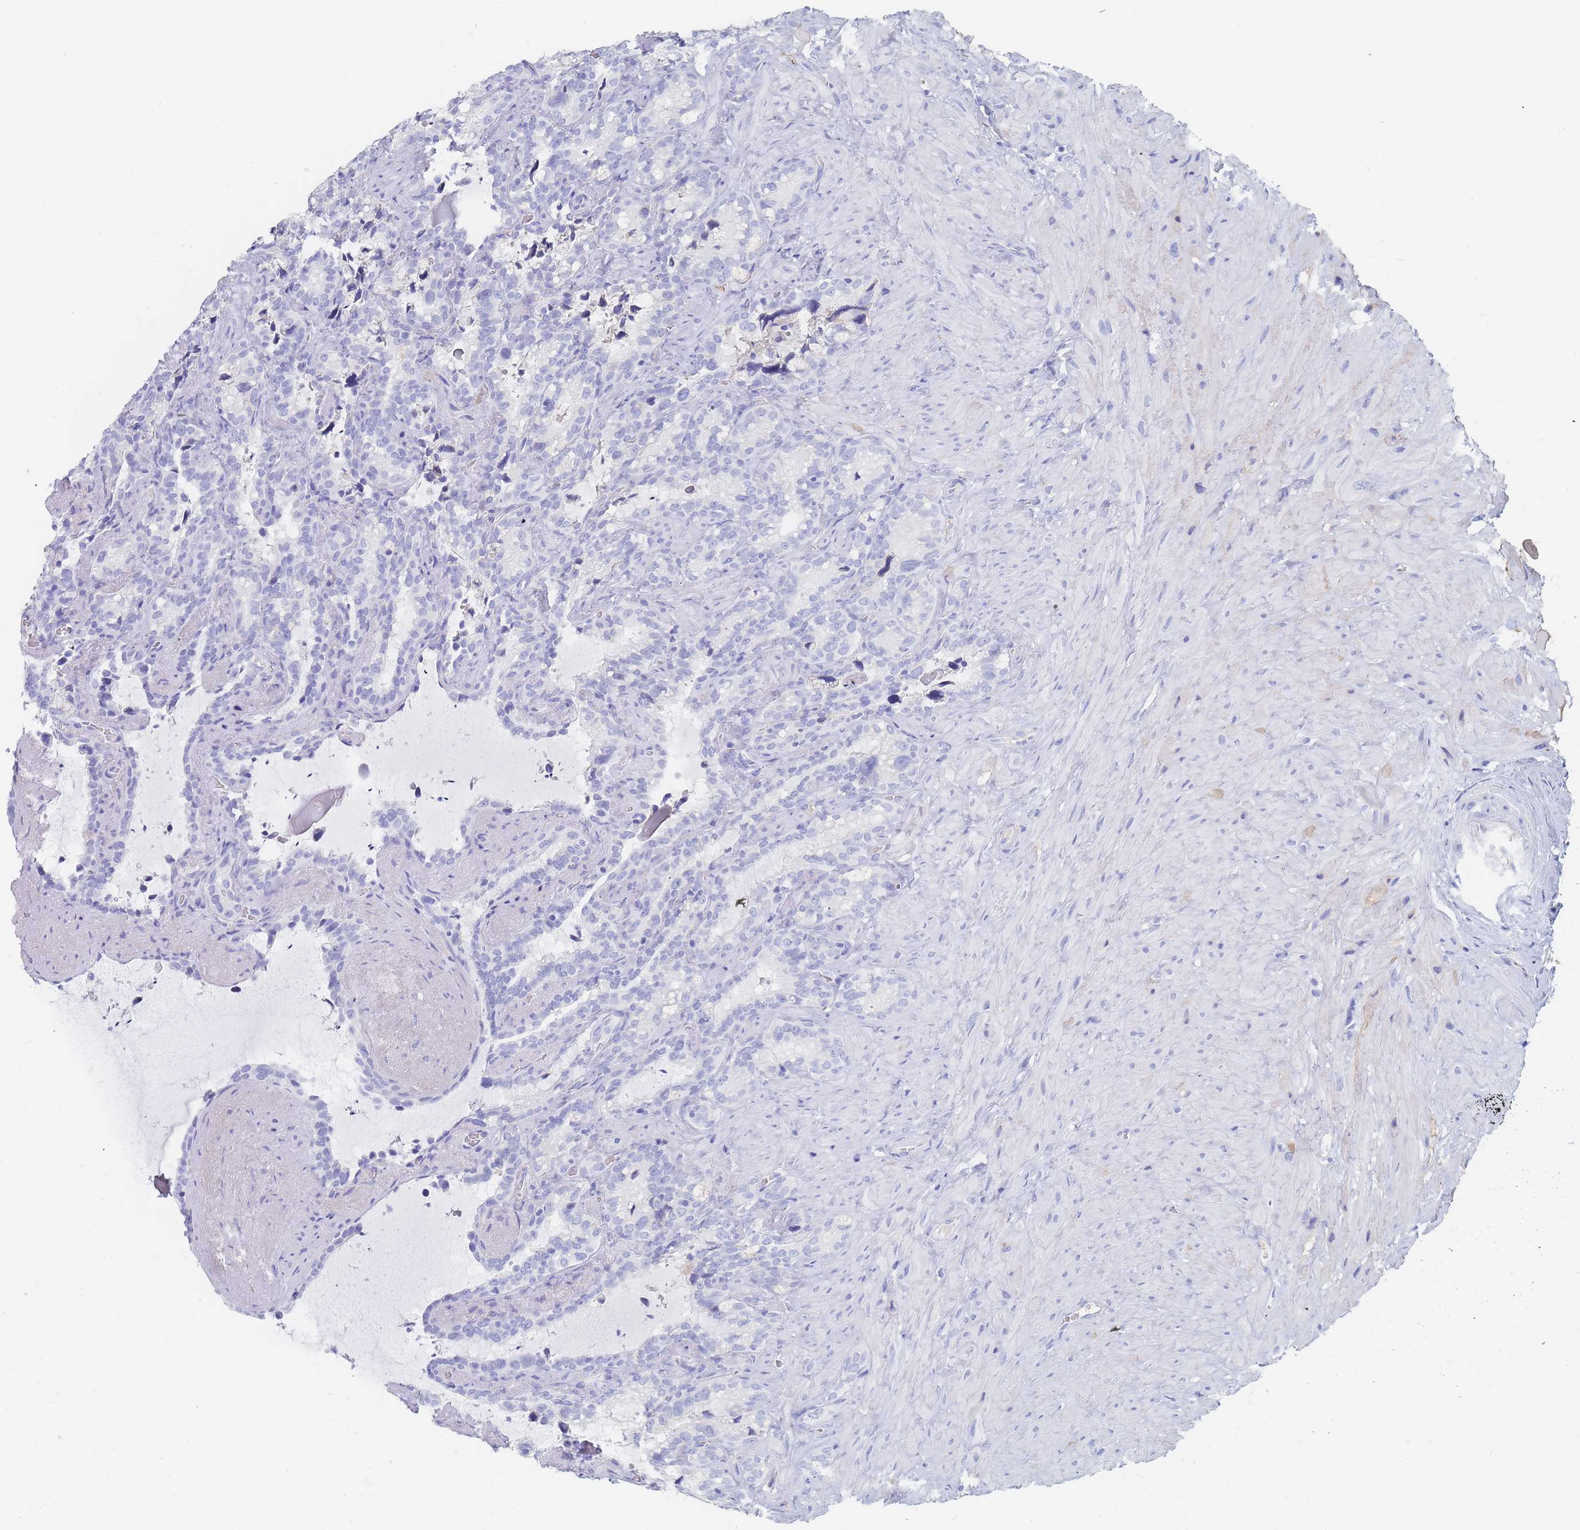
{"staining": {"intensity": "negative", "quantity": "none", "location": "none"}, "tissue": "seminal vesicle", "cell_type": "Glandular cells", "image_type": "normal", "snomed": [{"axis": "morphology", "description": "Normal tissue, NOS"}, {"axis": "topography", "description": "Prostate"}, {"axis": "topography", "description": "Seminal veicle"}], "caption": "This is an immunohistochemistry (IHC) image of normal human seminal vesicle. There is no expression in glandular cells.", "gene": "SLC25A35", "patient": {"sex": "male", "age": 58}}